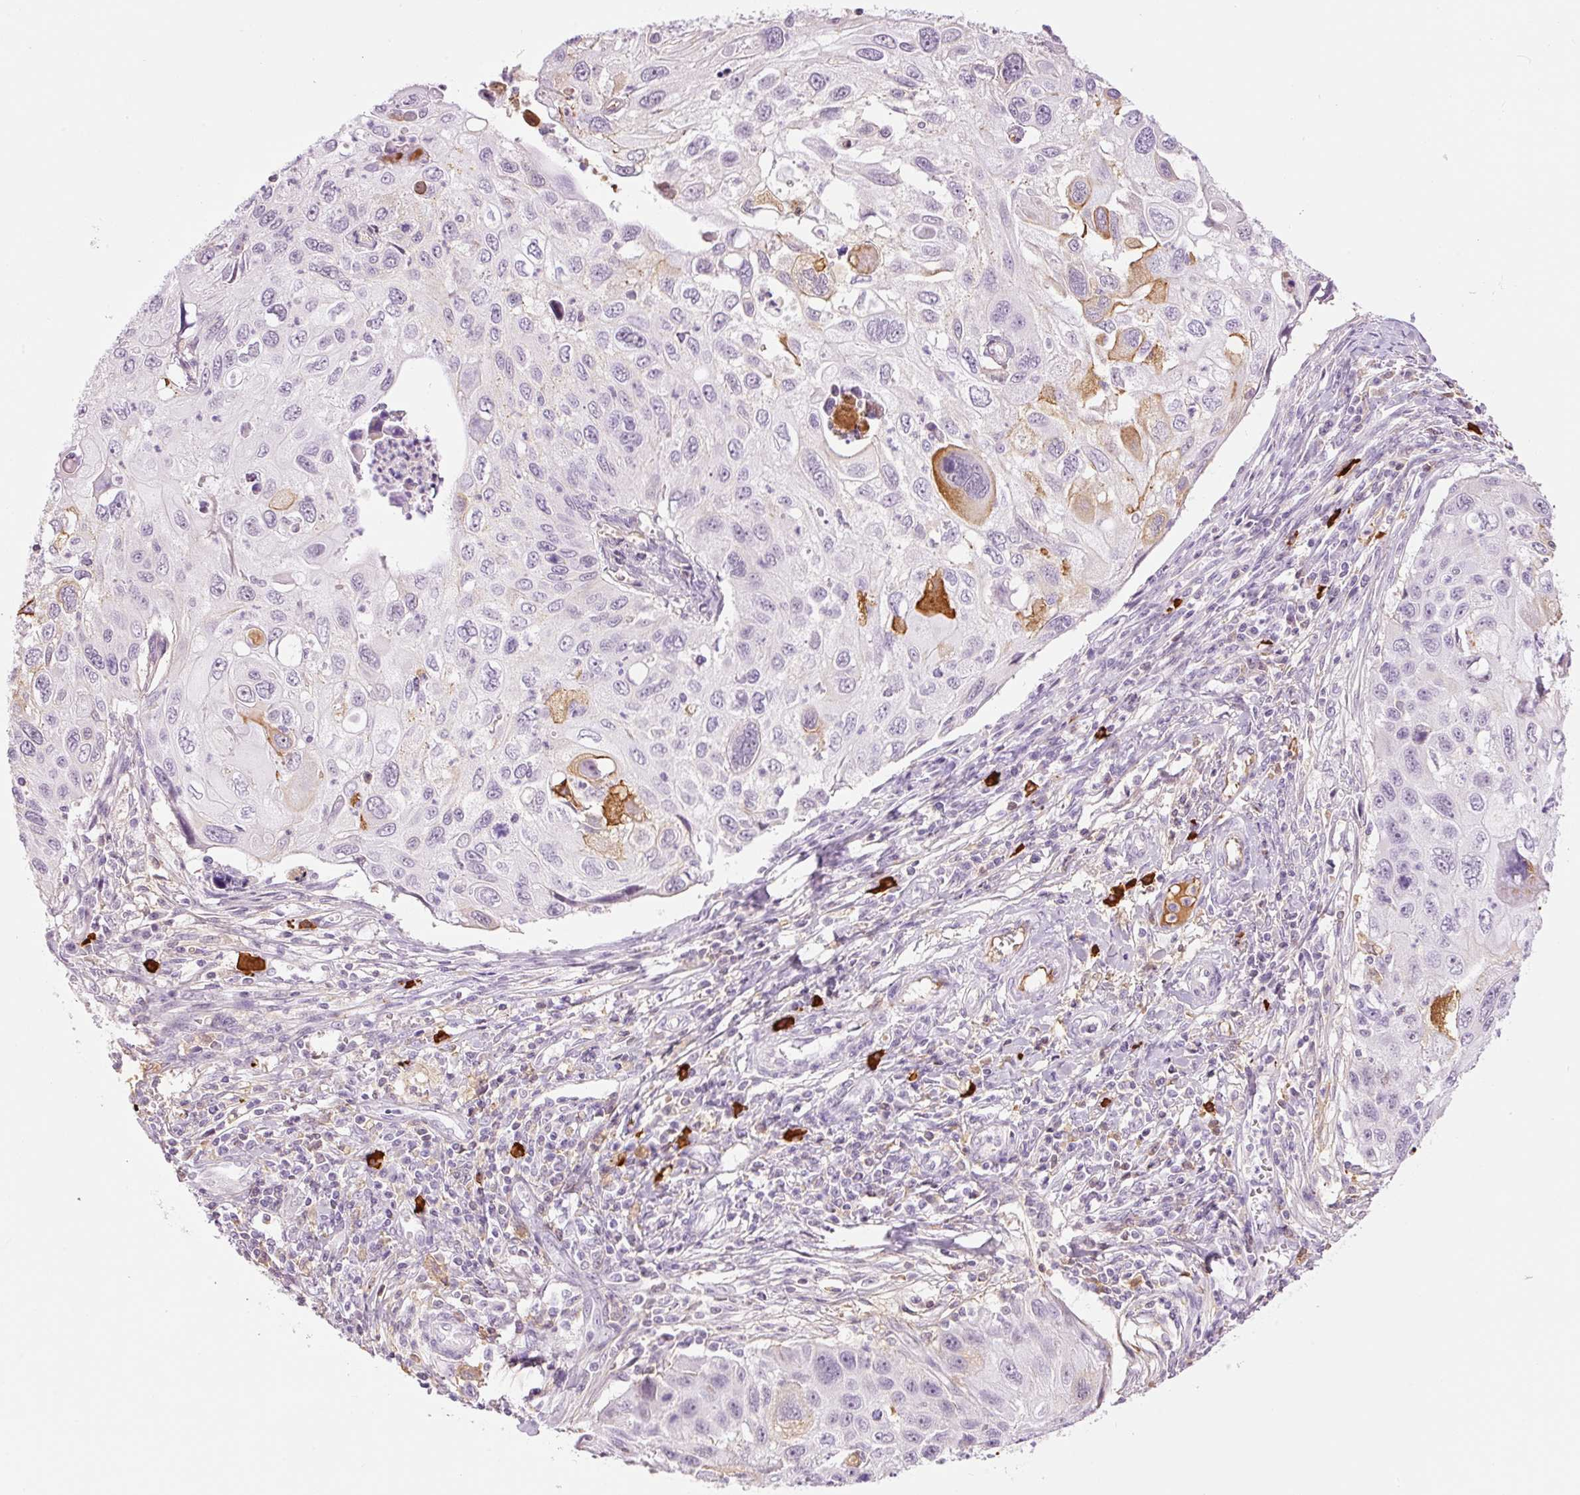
{"staining": {"intensity": "moderate", "quantity": "<25%", "location": "cytoplasmic/membranous"}, "tissue": "cervical cancer", "cell_type": "Tumor cells", "image_type": "cancer", "snomed": [{"axis": "morphology", "description": "Squamous cell carcinoma, NOS"}, {"axis": "topography", "description": "Cervix"}], "caption": "Tumor cells demonstrate low levels of moderate cytoplasmic/membranous expression in about <25% of cells in human cervical cancer (squamous cell carcinoma).", "gene": "PRPF38B", "patient": {"sex": "female", "age": 70}}